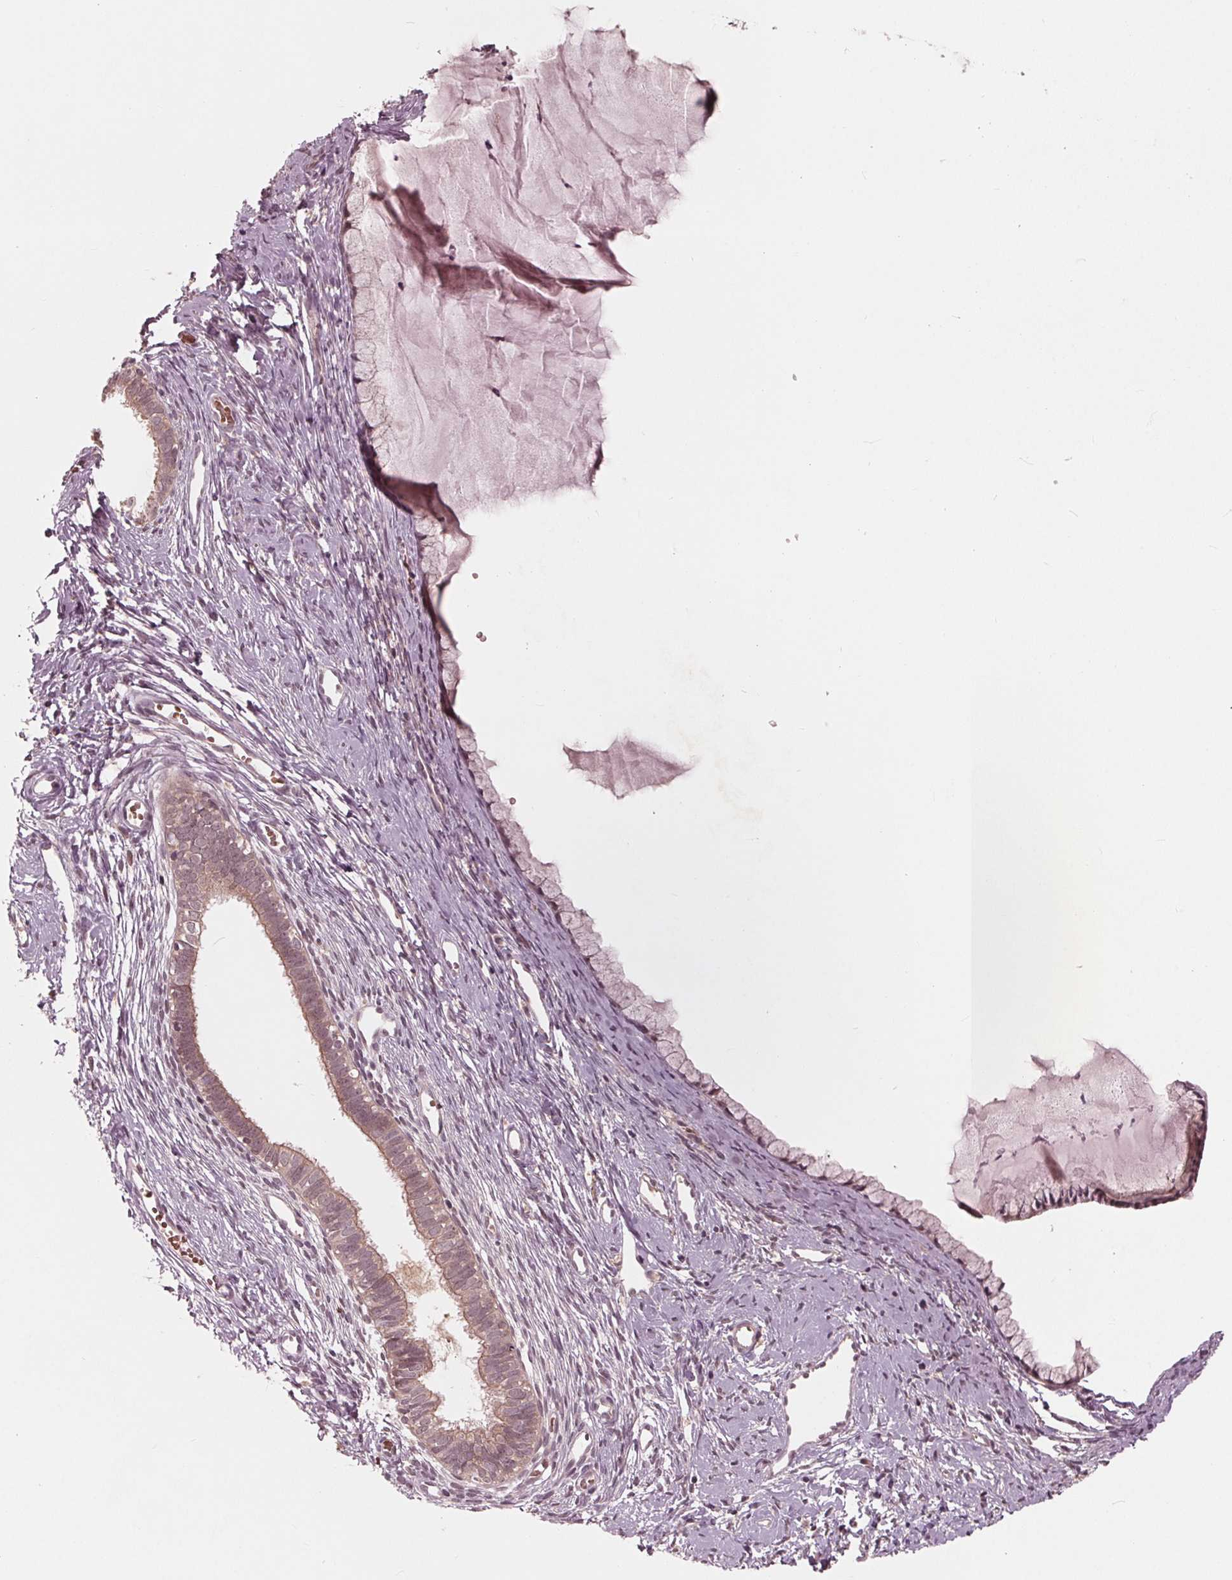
{"staining": {"intensity": "weak", "quantity": "25%-75%", "location": "cytoplasmic/membranous"}, "tissue": "cervix", "cell_type": "Glandular cells", "image_type": "normal", "snomed": [{"axis": "morphology", "description": "Normal tissue, NOS"}, {"axis": "topography", "description": "Cervix"}], "caption": "Immunohistochemistry of benign human cervix demonstrates low levels of weak cytoplasmic/membranous positivity in about 25%-75% of glandular cells.", "gene": "UBALD1", "patient": {"sex": "female", "age": 40}}